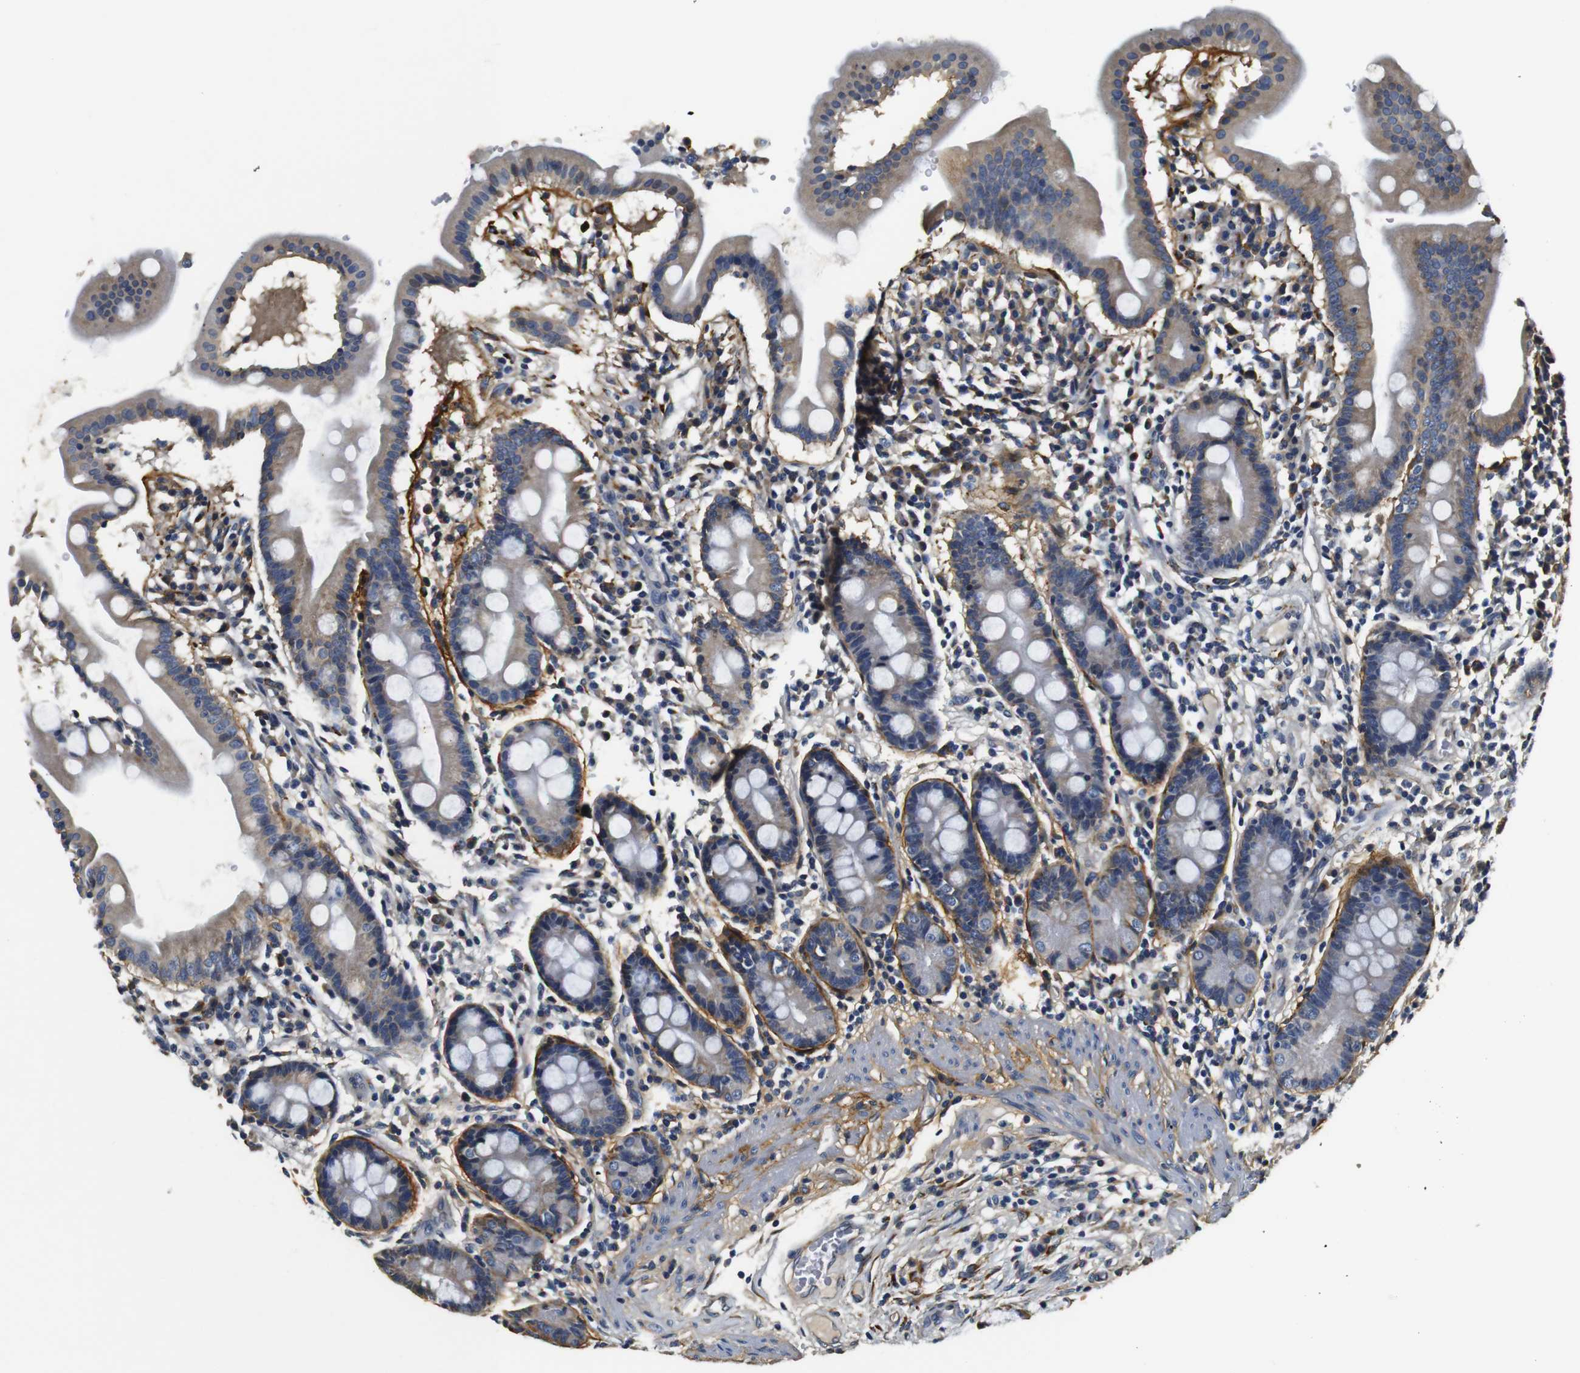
{"staining": {"intensity": "moderate", "quantity": "25%-75%", "location": "cytoplasmic/membranous"}, "tissue": "duodenum", "cell_type": "Glandular cells", "image_type": "normal", "snomed": [{"axis": "morphology", "description": "Normal tissue, NOS"}, {"axis": "topography", "description": "Duodenum"}], "caption": "Human duodenum stained for a protein (brown) shows moderate cytoplasmic/membranous positive staining in approximately 25%-75% of glandular cells.", "gene": "COL1A1", "patient": {"sex": "male", "age": 50}}